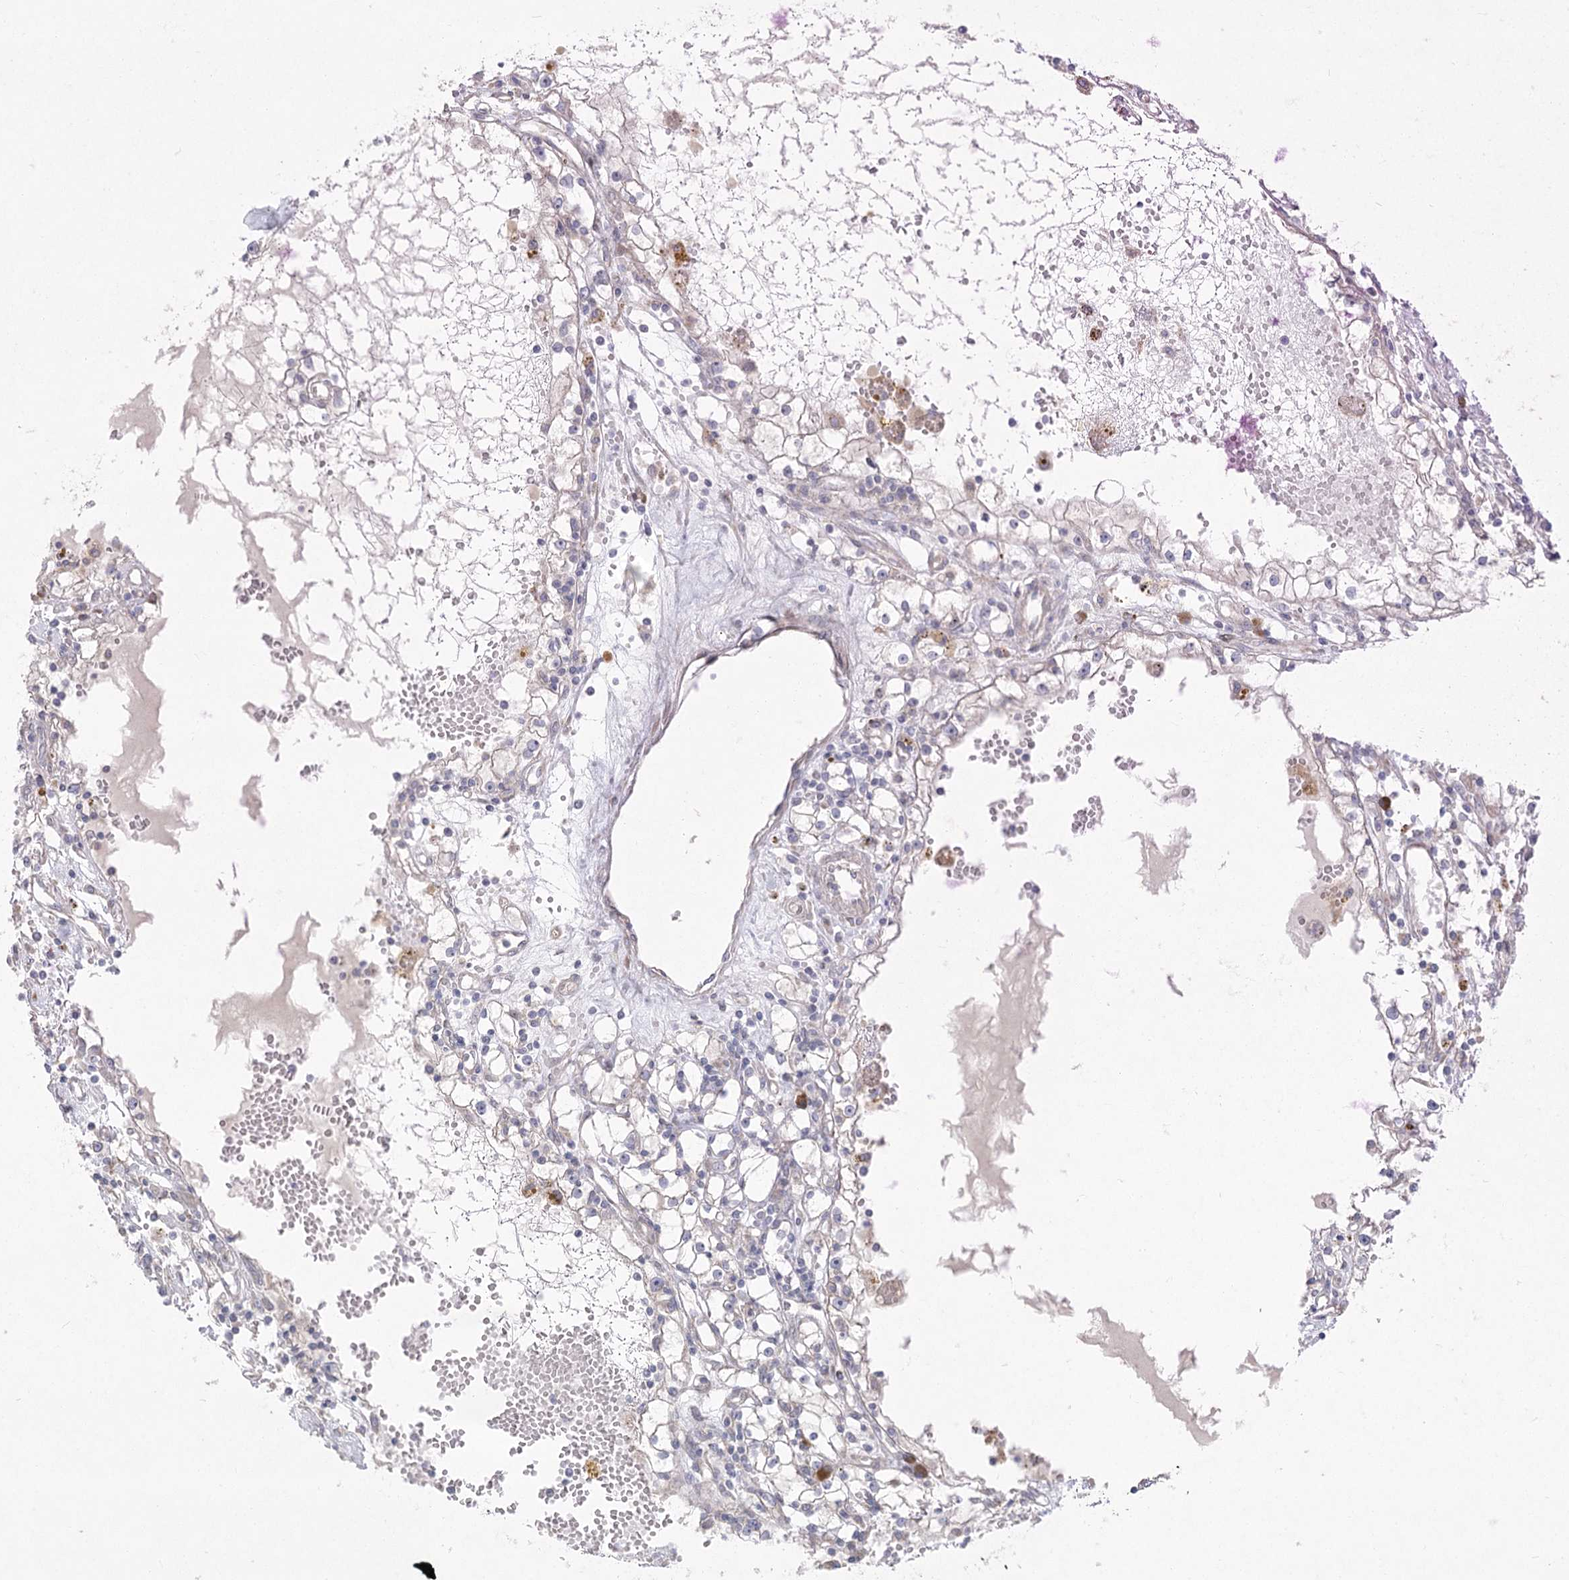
{"staining": {"intensity": "negative", "quantity": "none", "location": "none"}, "tissue": "renal cancer", "cell_type": "Tumor cells", "image_type": "cancer", "snomed": [{"axis": "morphology", "description": "Adenocarcinoma, NOS"}, {"axis": "topography", "description": "Kidney"}], "caption": "Immunohistochemistry histopathology image of human renal cancer stained for a protein (brown), which shows no staining in tumor cells.", "gene": "CAMTA1", "patient": {"sex": "male", "age": 56}}